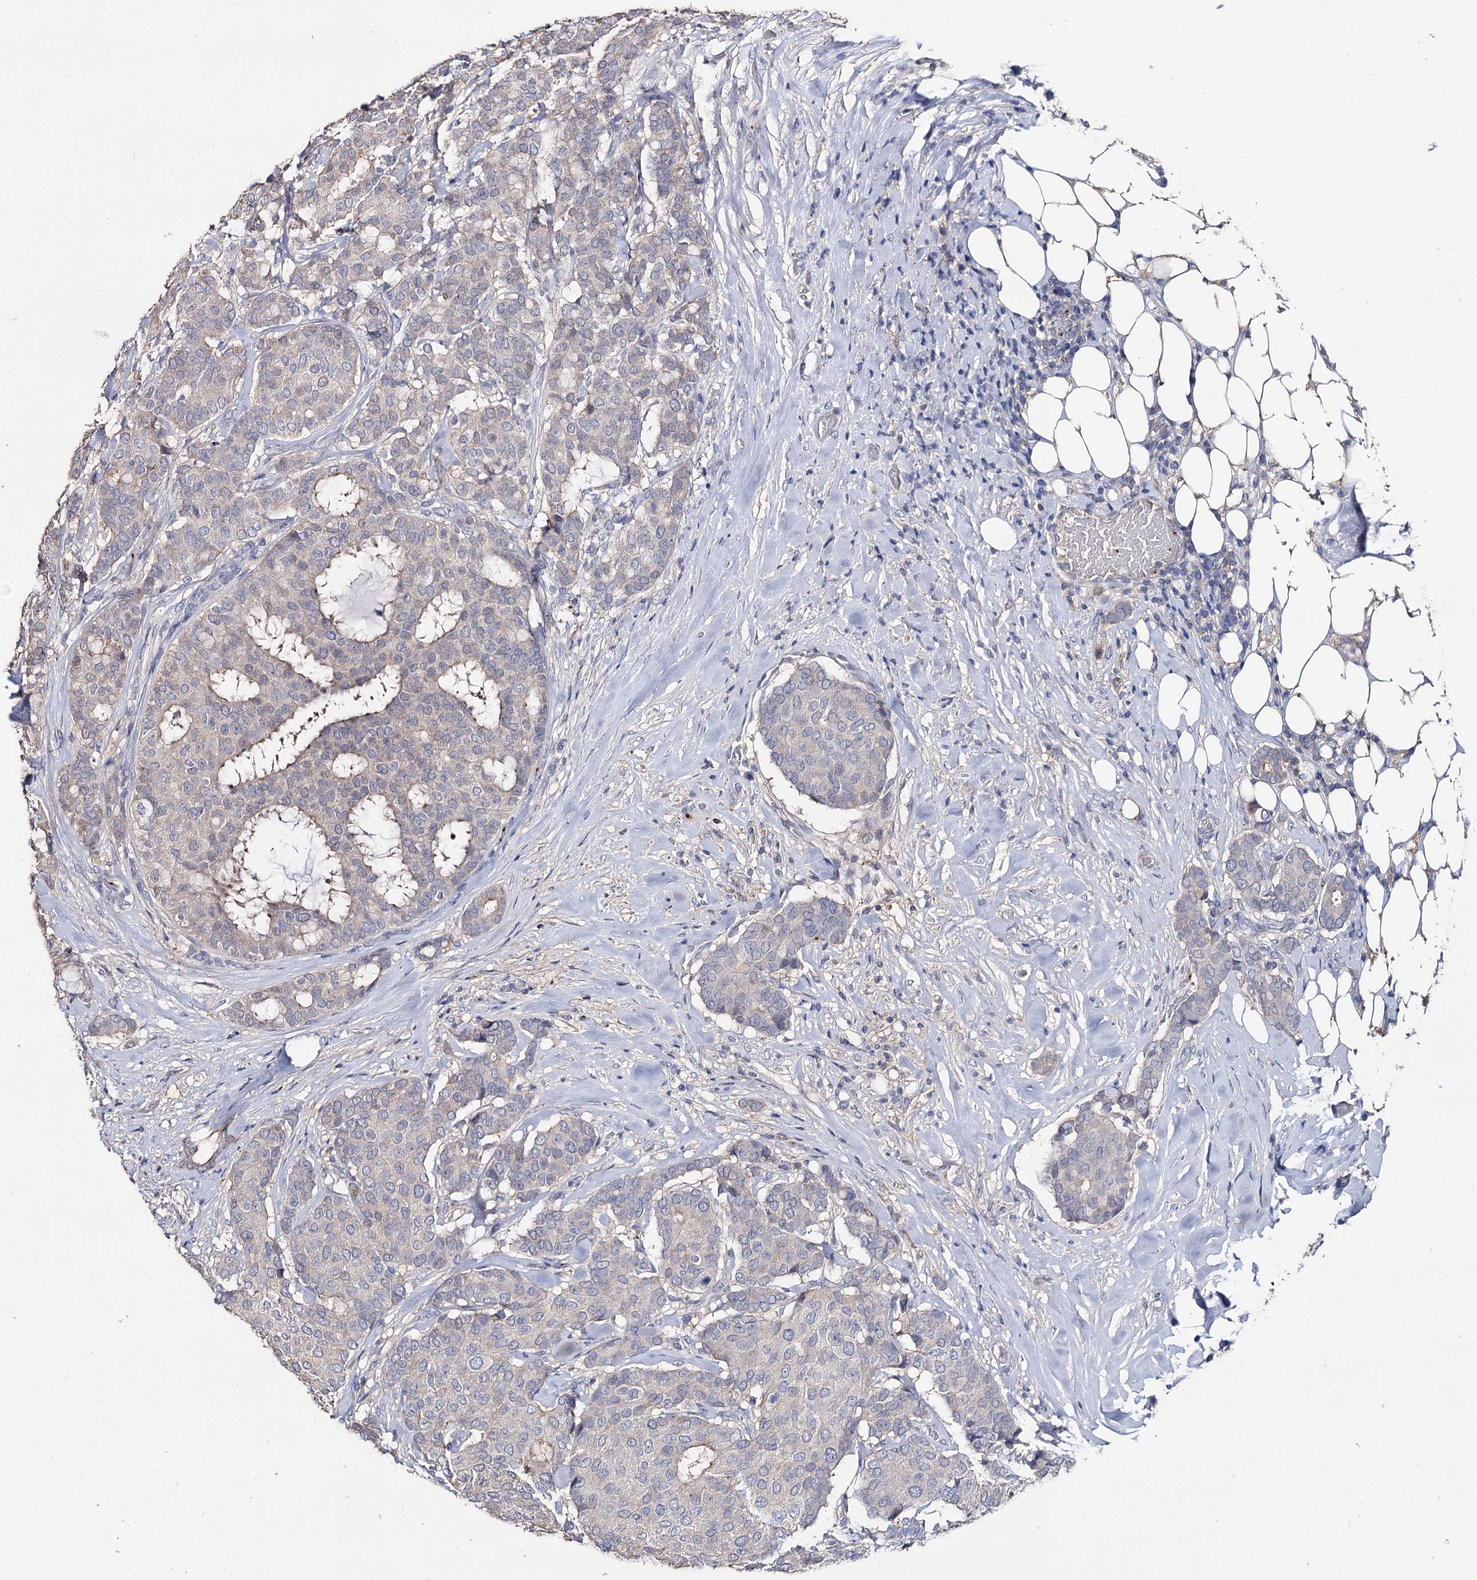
{"staining": {"intensity": "negative", "quantity": "none", "location": "none"}, "tissue": "breast cancer", "cell_type": "Tumor cells", "image_type": "cancer", "snomed": [{"axis": "morphology", "description": "Duct carcinoma"}, {"axis": "topography", "description": "Breast"}], "caption": "The histopathology image displays no staining of tumor cells in intraductal carcinoma (breast).", "gene": "DNAH6", "patient": {"sex": "female", "age": 75}}